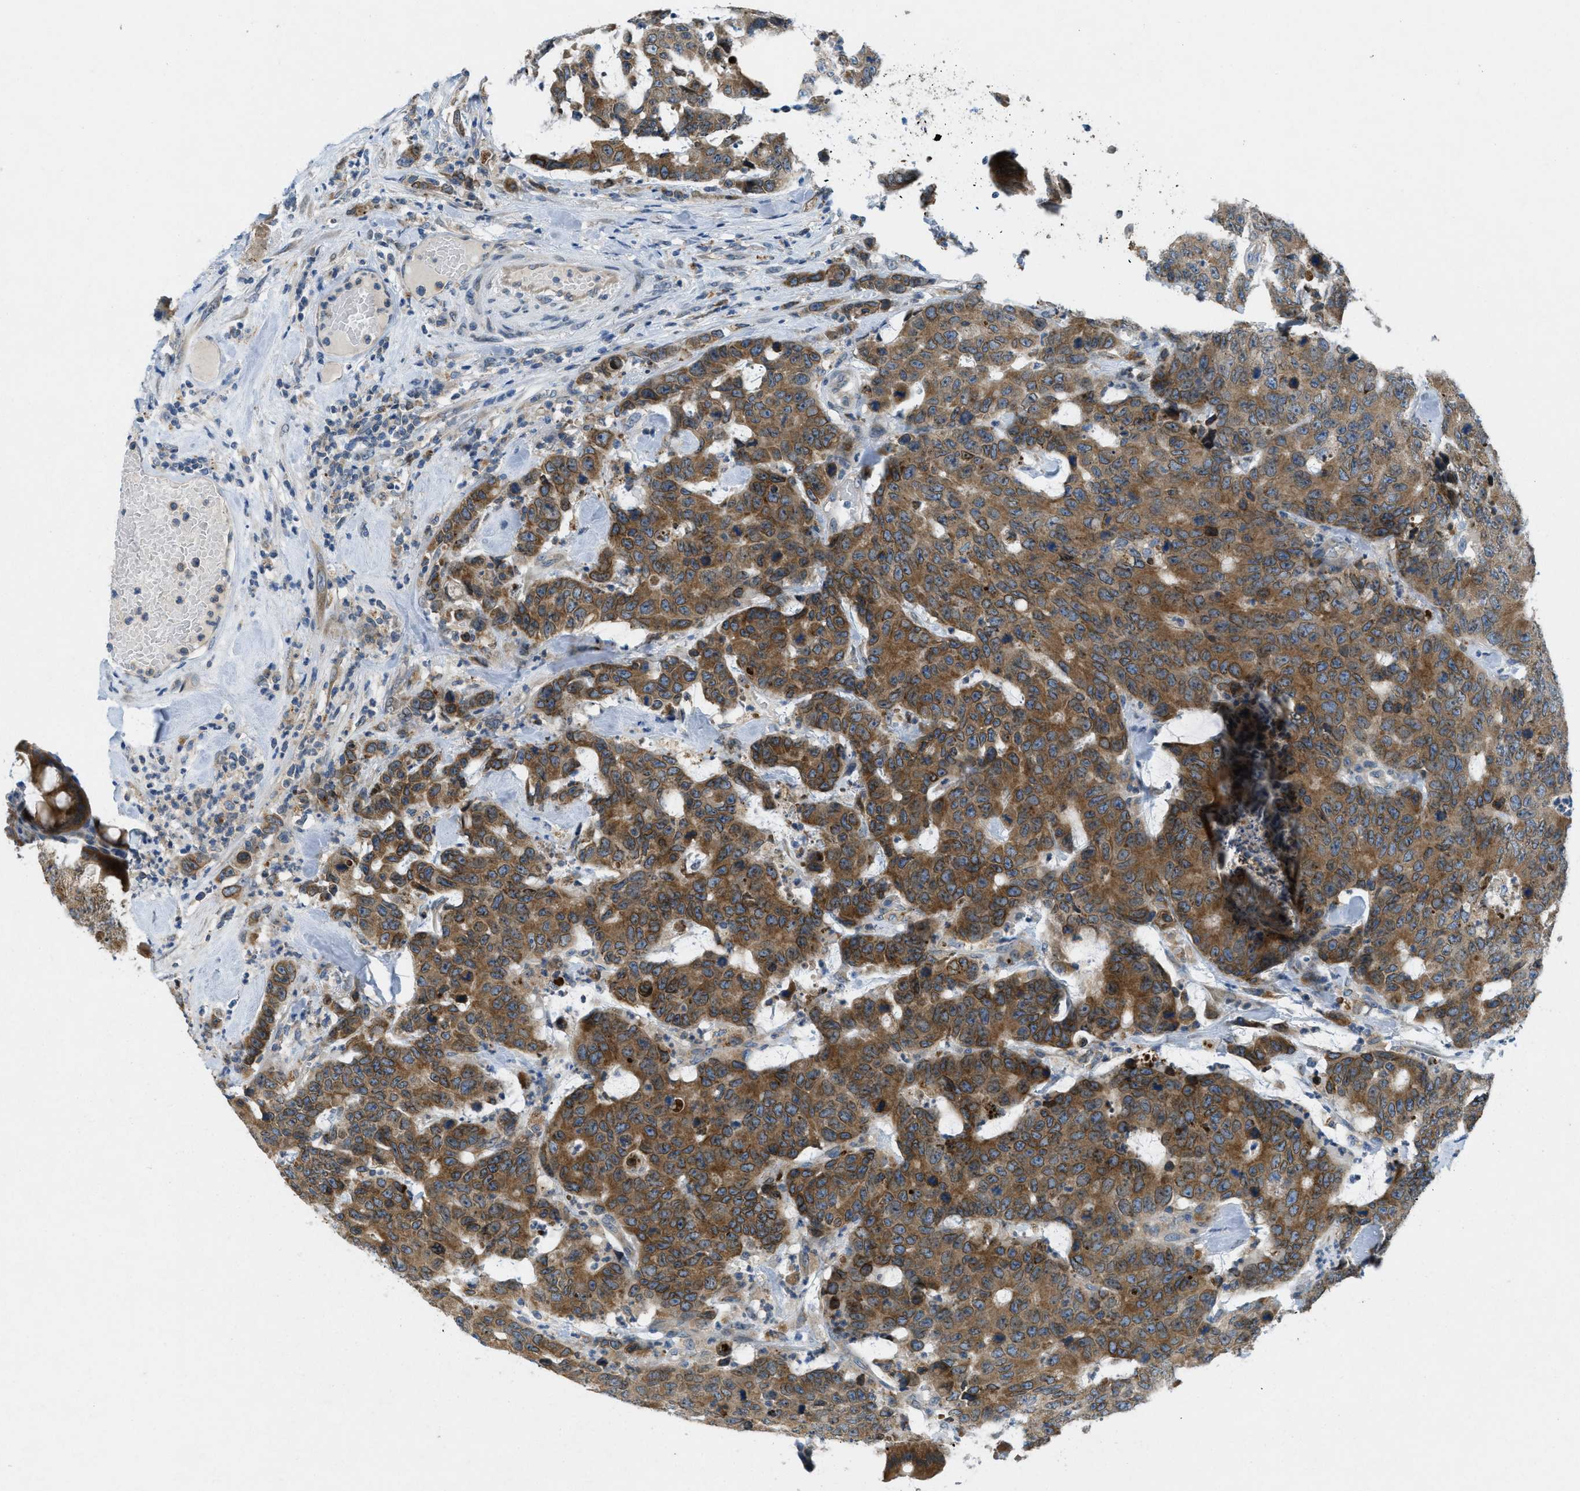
{"staining": {"intensity": "moderate", "quantity": ">75%", "location": "cytoplasmic/membranous"}, "tissue": "colorectal cancer", "cell_type": "Tumor cells", "image_type": "cancer", "snomed": [{"axis": "morphology", "description": "Adenocarcinoma, NOS"}, {"axis": "topography", "description": "Colon"}], "caption": "Protein staining of adenocarcinoma (colorectal) tissue exhibits moderate cytoplasmic/membranous staining in about >75% of tumor cells. (DAB (3,3'-diaminobenzidine) IHC, brown staining for protein, blue staining for nuclei).", "gene": "SIGMAR1", "patient": {"sex": "female", "age": 86}}